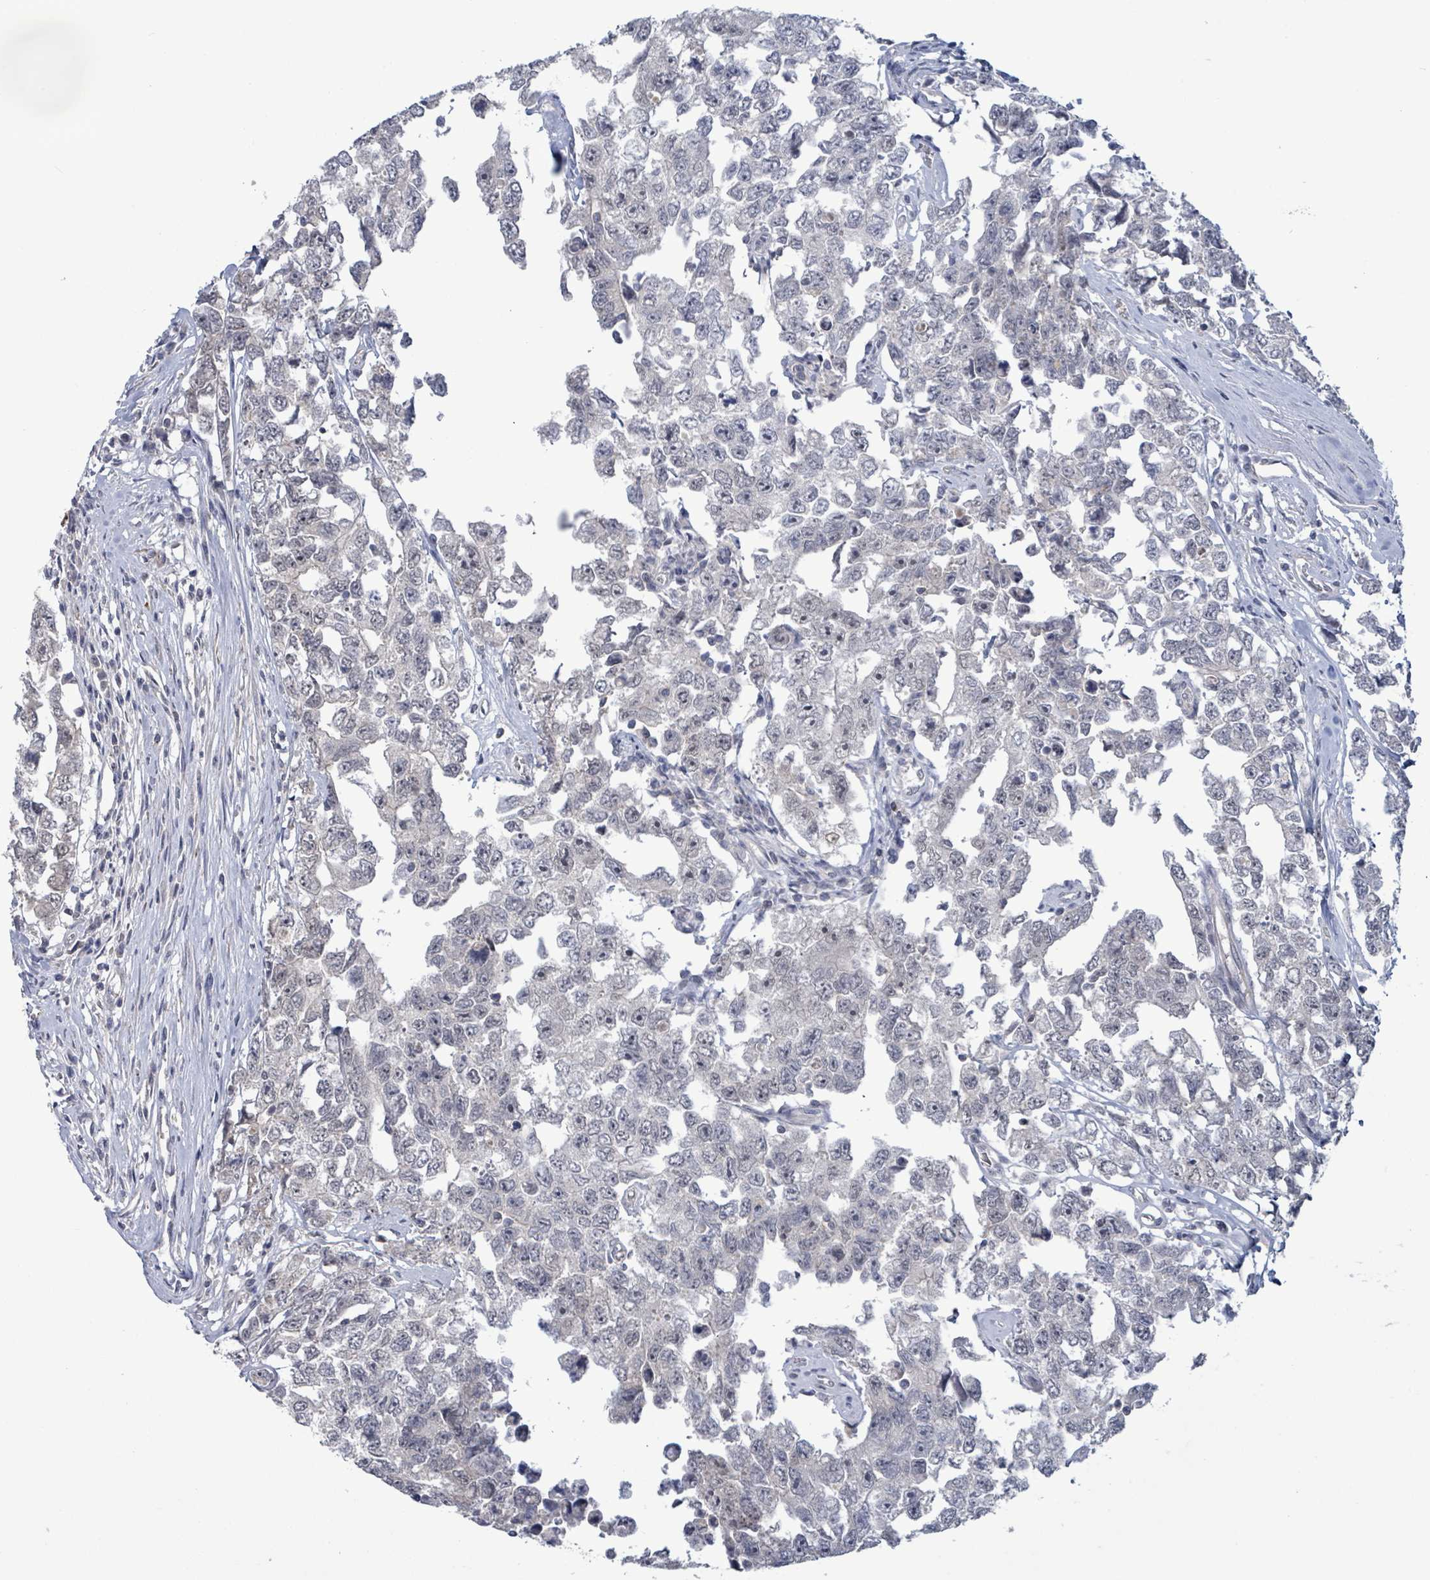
{"staining": {"intensity": "negative", "quantity": "none", "location": "none"}, "tissue": "testis cancer", "cell_type": "Tumor cells", "image_type": "cancer", "snomed": [{"axis": "morphology", "description": "Carcinoma, Embryonal, NOS"}, {"axis": "topography", "description": "Testis"}], "caption": "This is an IHC image of human embryonal carcinoma (testis). There is no staining in tumor cells.", "gene": "AMMECR1", "patient": {"sex": "male", "age": 22}}